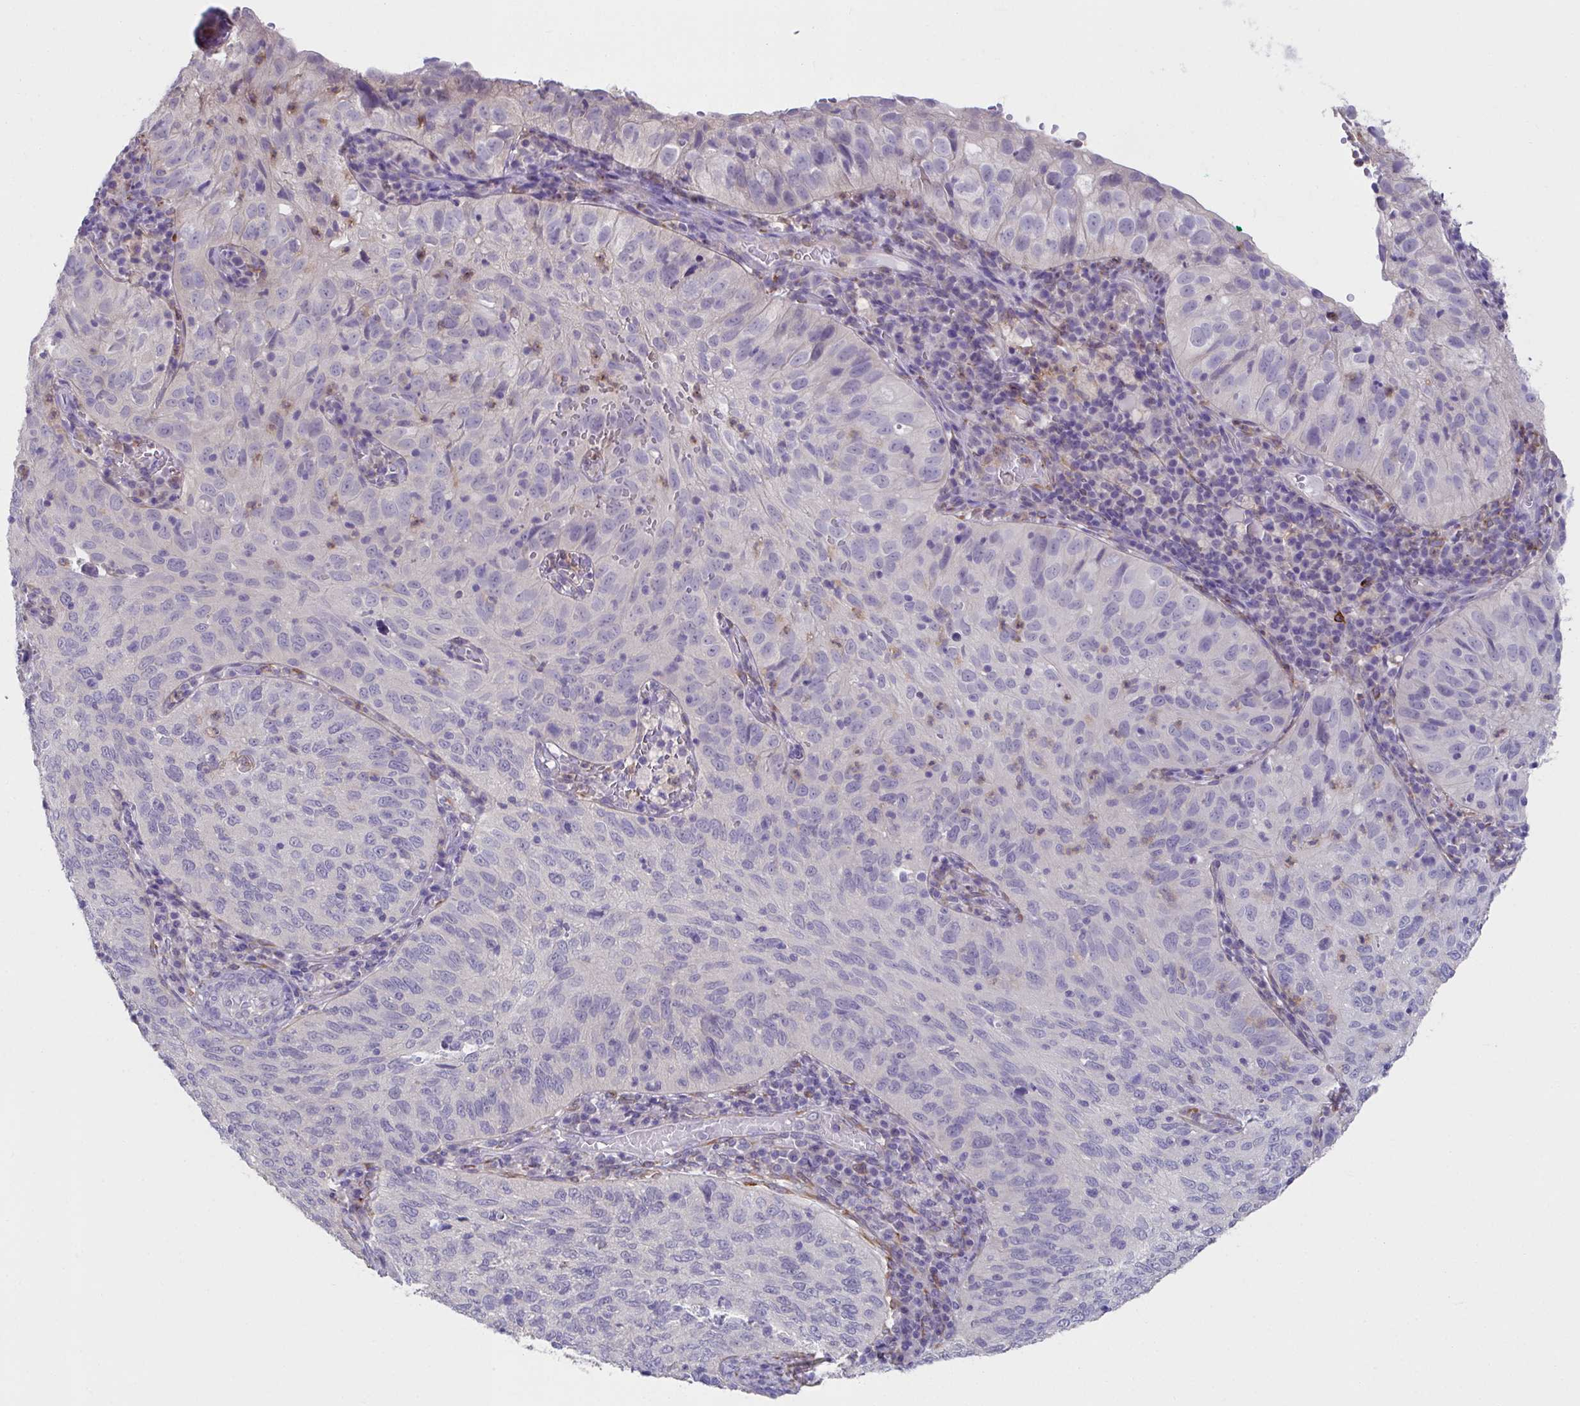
{"staining": {"intensity": "negative", "quantity": "none", "location": "none"}, "tissue": "cervical cancer", "cell_type": "Tumor cells", "image_type": "cancer", "snomed": [{"axis": "morphology", "description": "Squamous cell carcinoma, NOS"}, {"axis": "topography", "description": "Cervix"}], "caption": "Cervical squamous cell carcinoma stained for a protein using immunohistochemistry exhibits no staining tumor cells.", "gene": "CXCR1", "patient": {"sex": "female", "age": 52}}